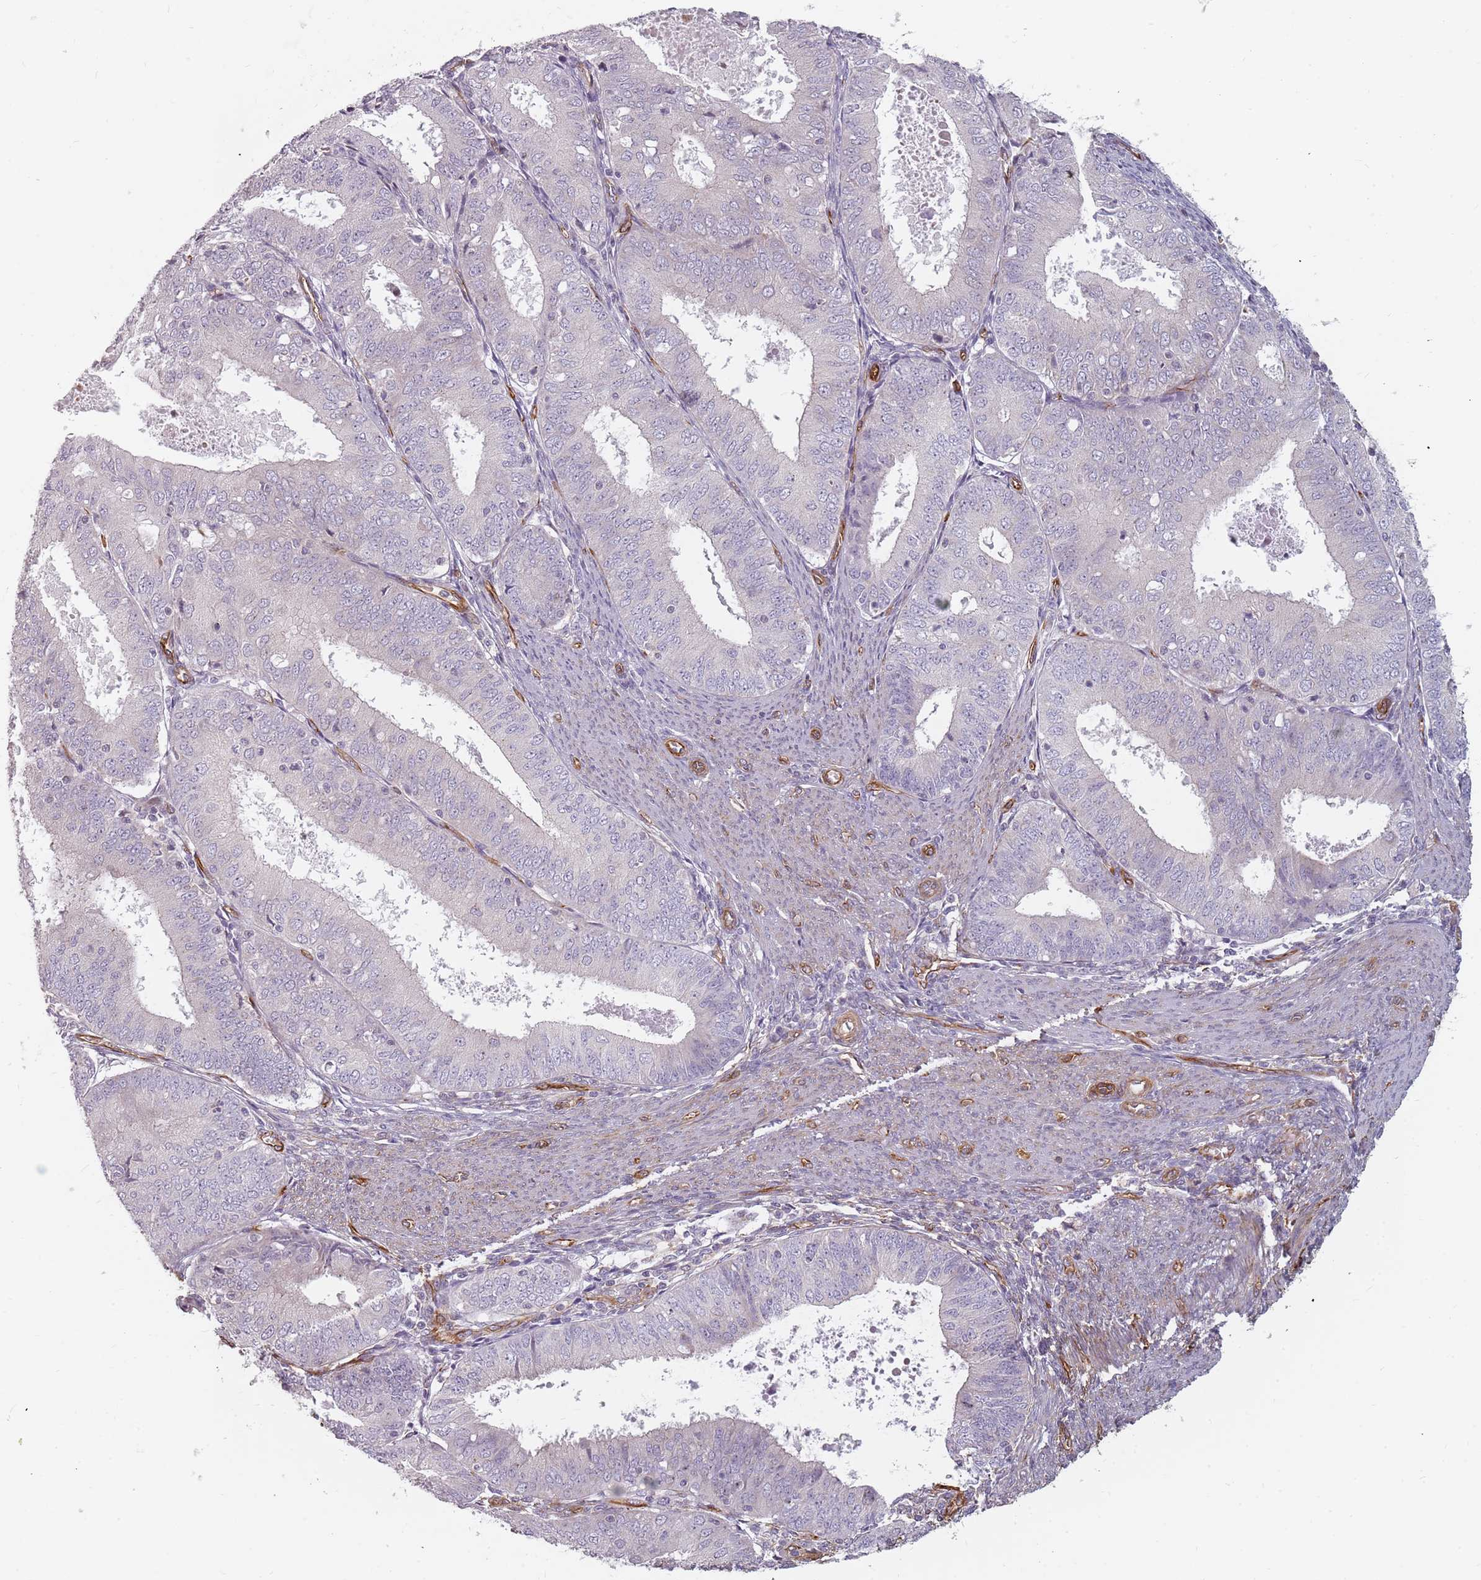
{"staining": {"intensity": "negative", "quantity": "none", "location": "none"}, "tissue": "endometrial cancer", "cell_type": "Tumor cells", "image_type": "cancer", "snomed": [{"axis": "morphology", "description": "Adenocarcinoma, NOS"}, {"axis": "topography", "description": "Endometrium"}], "caption": "A high-resolution image shows IHC staining of endometrial adenocarcinoma, which exhibits no significant positivity in tumor cells.", "gene": "GAS2L3", "patient": {"sex": "female", "age": 57}}